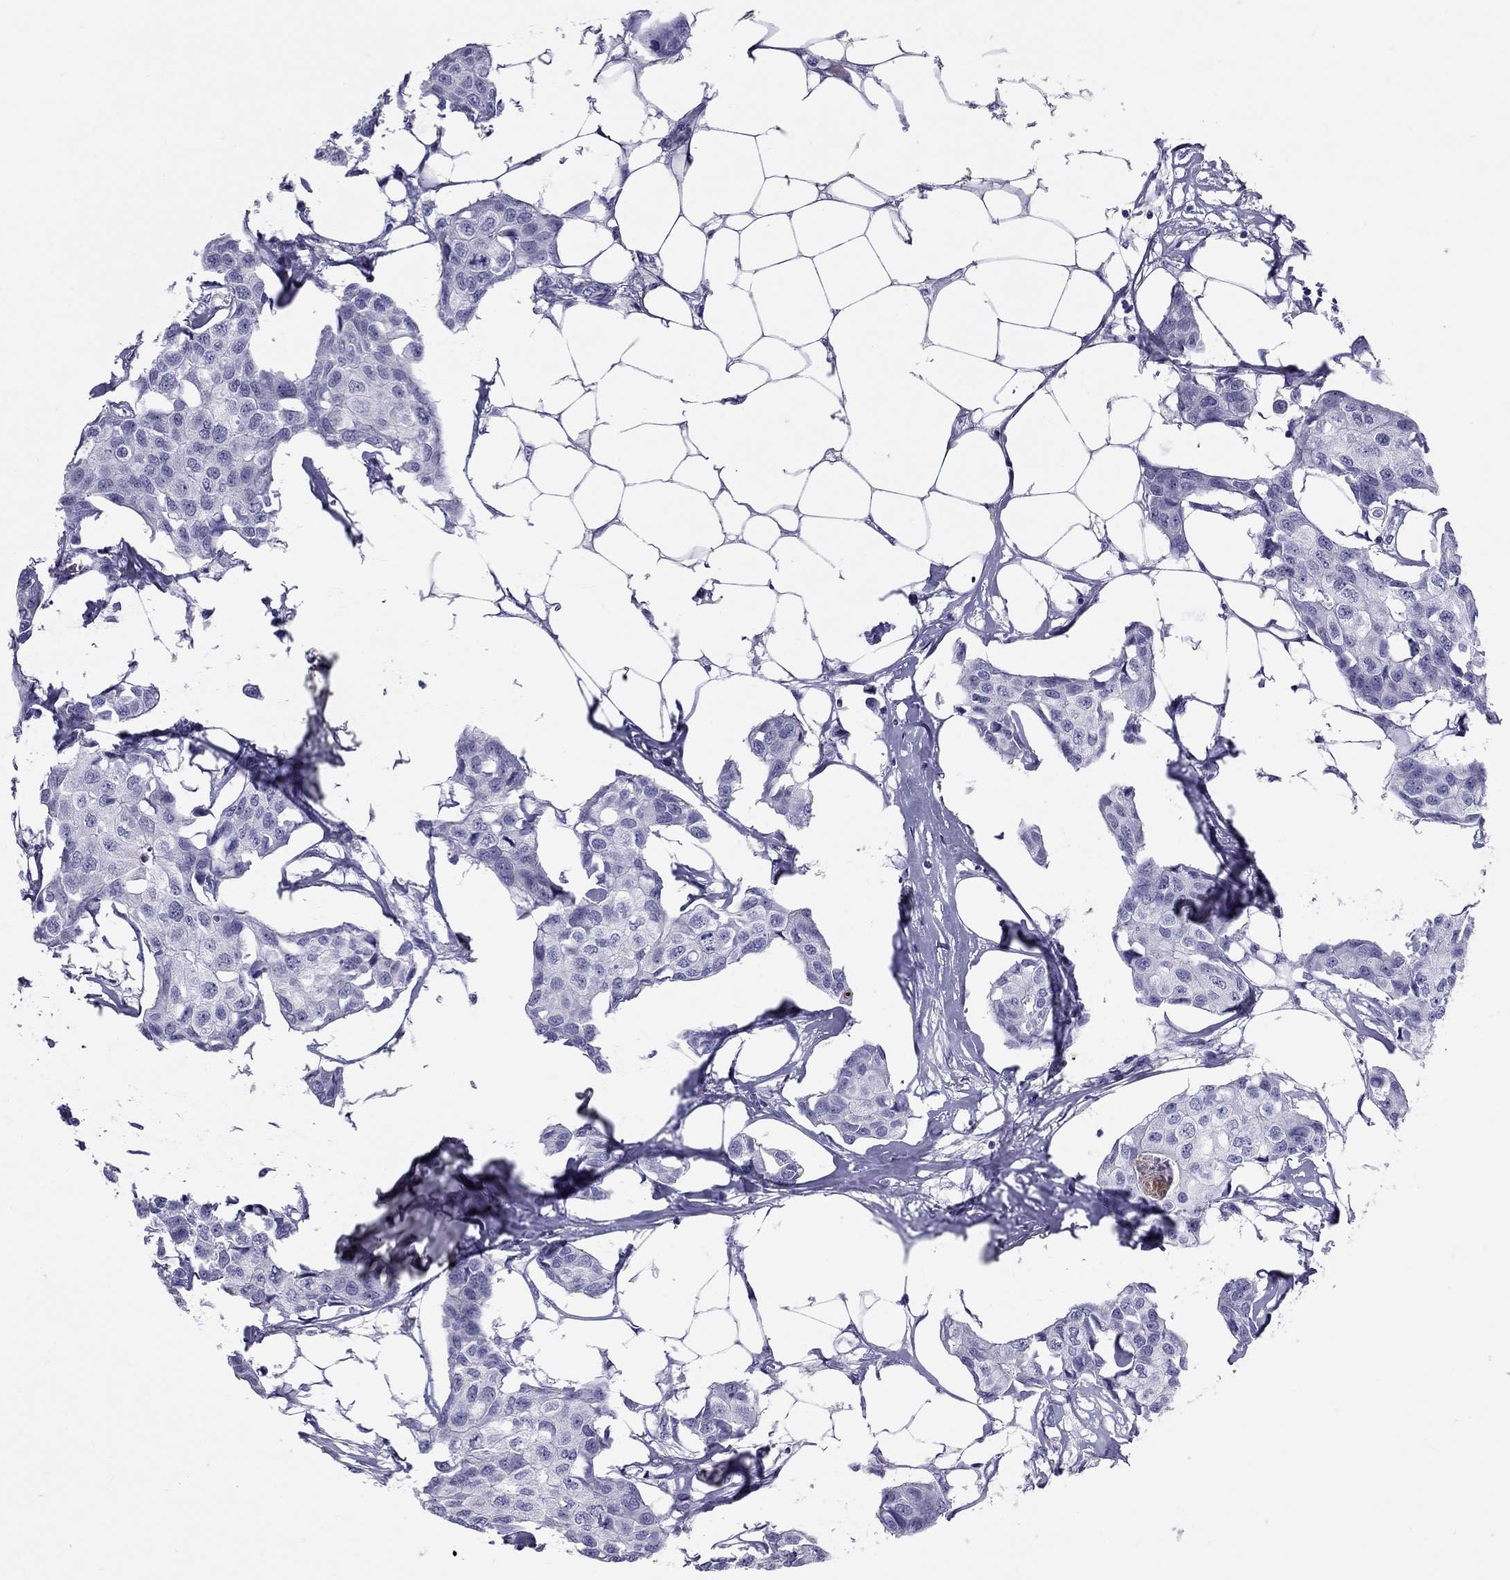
{"staining": {"intensity": "negative", "quantity": "none", "location": "none"}, "tissue": "breast cancer", "cell_type": "Tumor cells", "image_type": "cancer", "snomed": [{"axis": "morphology", "description": "Duct carcinoma"}, {"axis": "topography", "description": "Breast"}], "caption": "DAB (3,3'-diaminobenzidine) immunohistochemical staining of human breast cancer (intraductal carcinoma) displays no significant staining in tumor cells.", "gene": "FSCN3", "patient": {"sex": "female", "age": 80}}